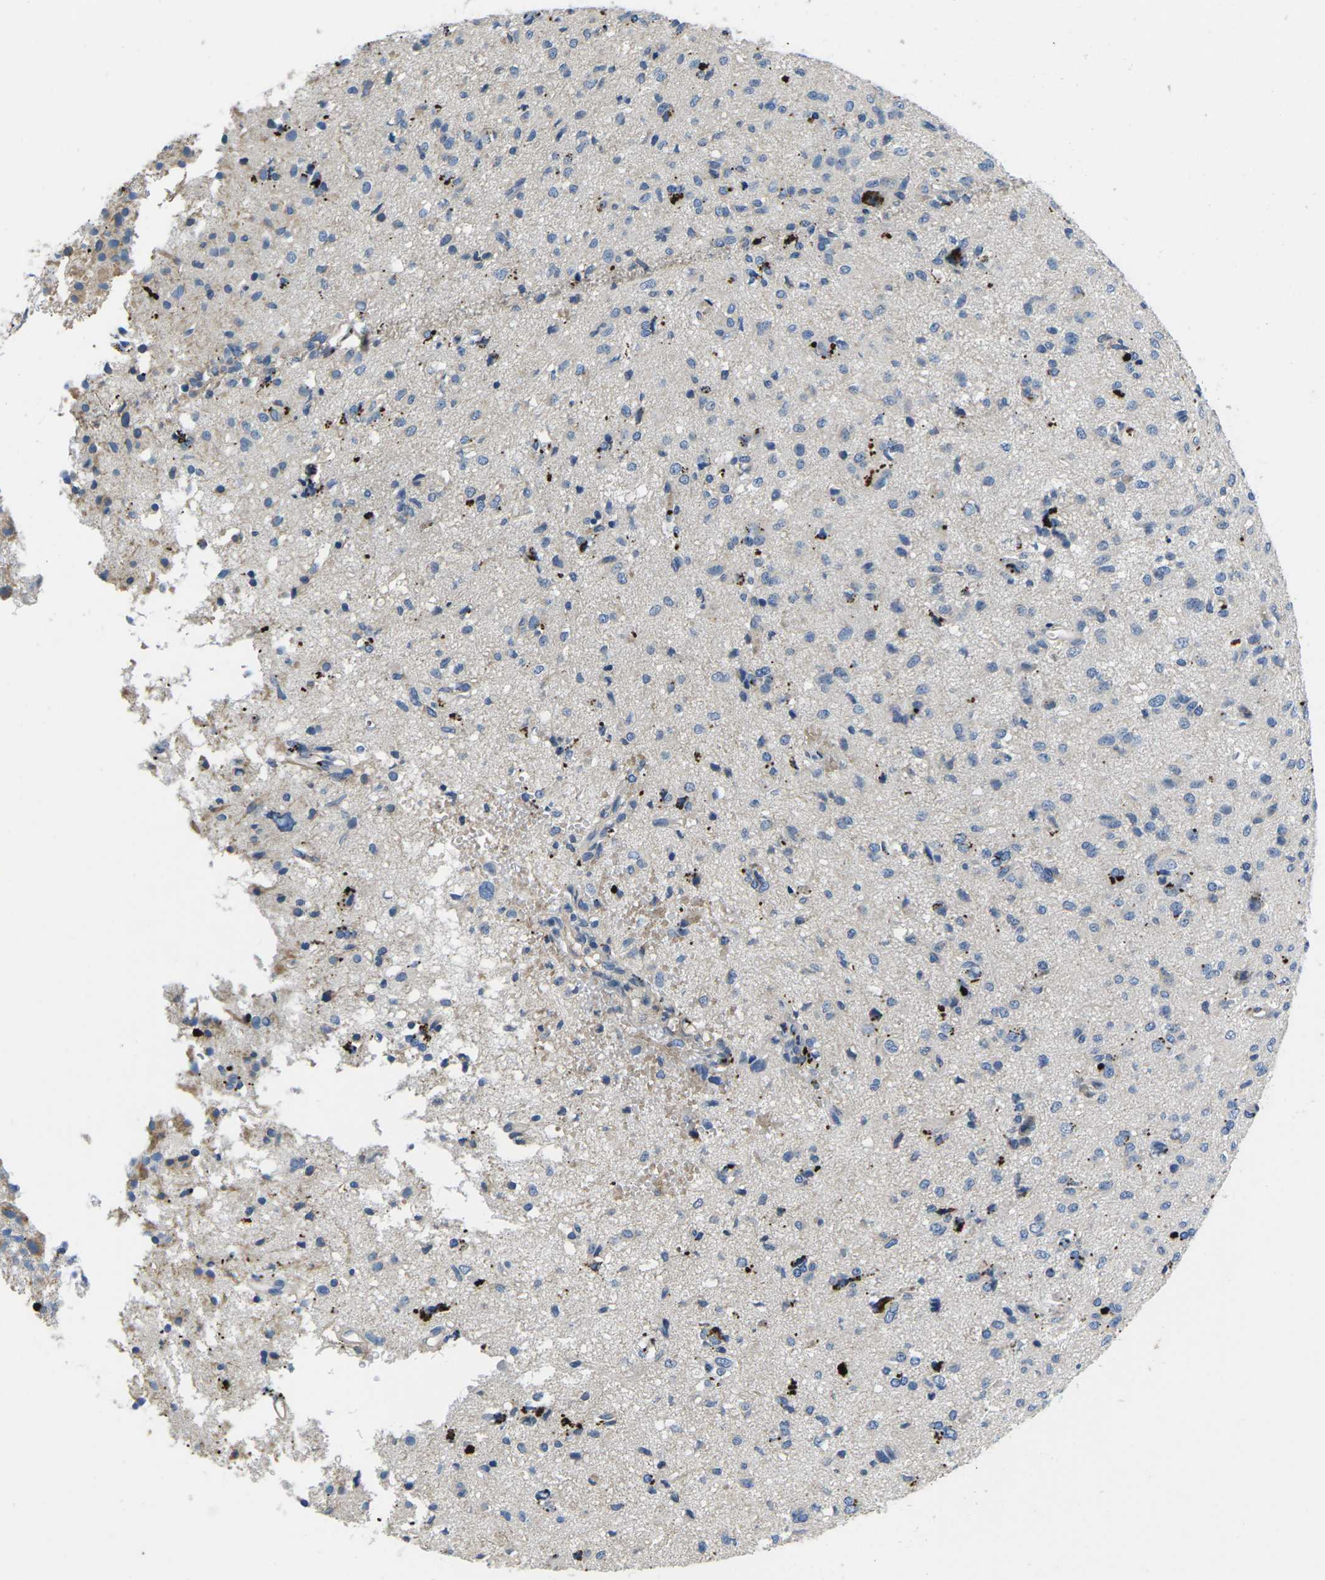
{"staining": {"intensity": "negative", "quantity": "none", "location": "none"}, "tissue": "glioma", "cell_type": "Tumor cells", "image_type": "cancer", "snomed": [{"axis": "morphology", "description": "Glioma, malignant, High grade"}, {"axis": "topography", "description": "Brain"}], "caption": "High magnification brightfield microscopy of malignant glioma (high-grade) stained with DAB (3,3'-diaminobenzidine) (brown) and counterstained with hematoxylin (blue): tumor cells show no significant staining.", "gene": "PDCD6IP", "patient": {"sex": "female", "age": 59}}